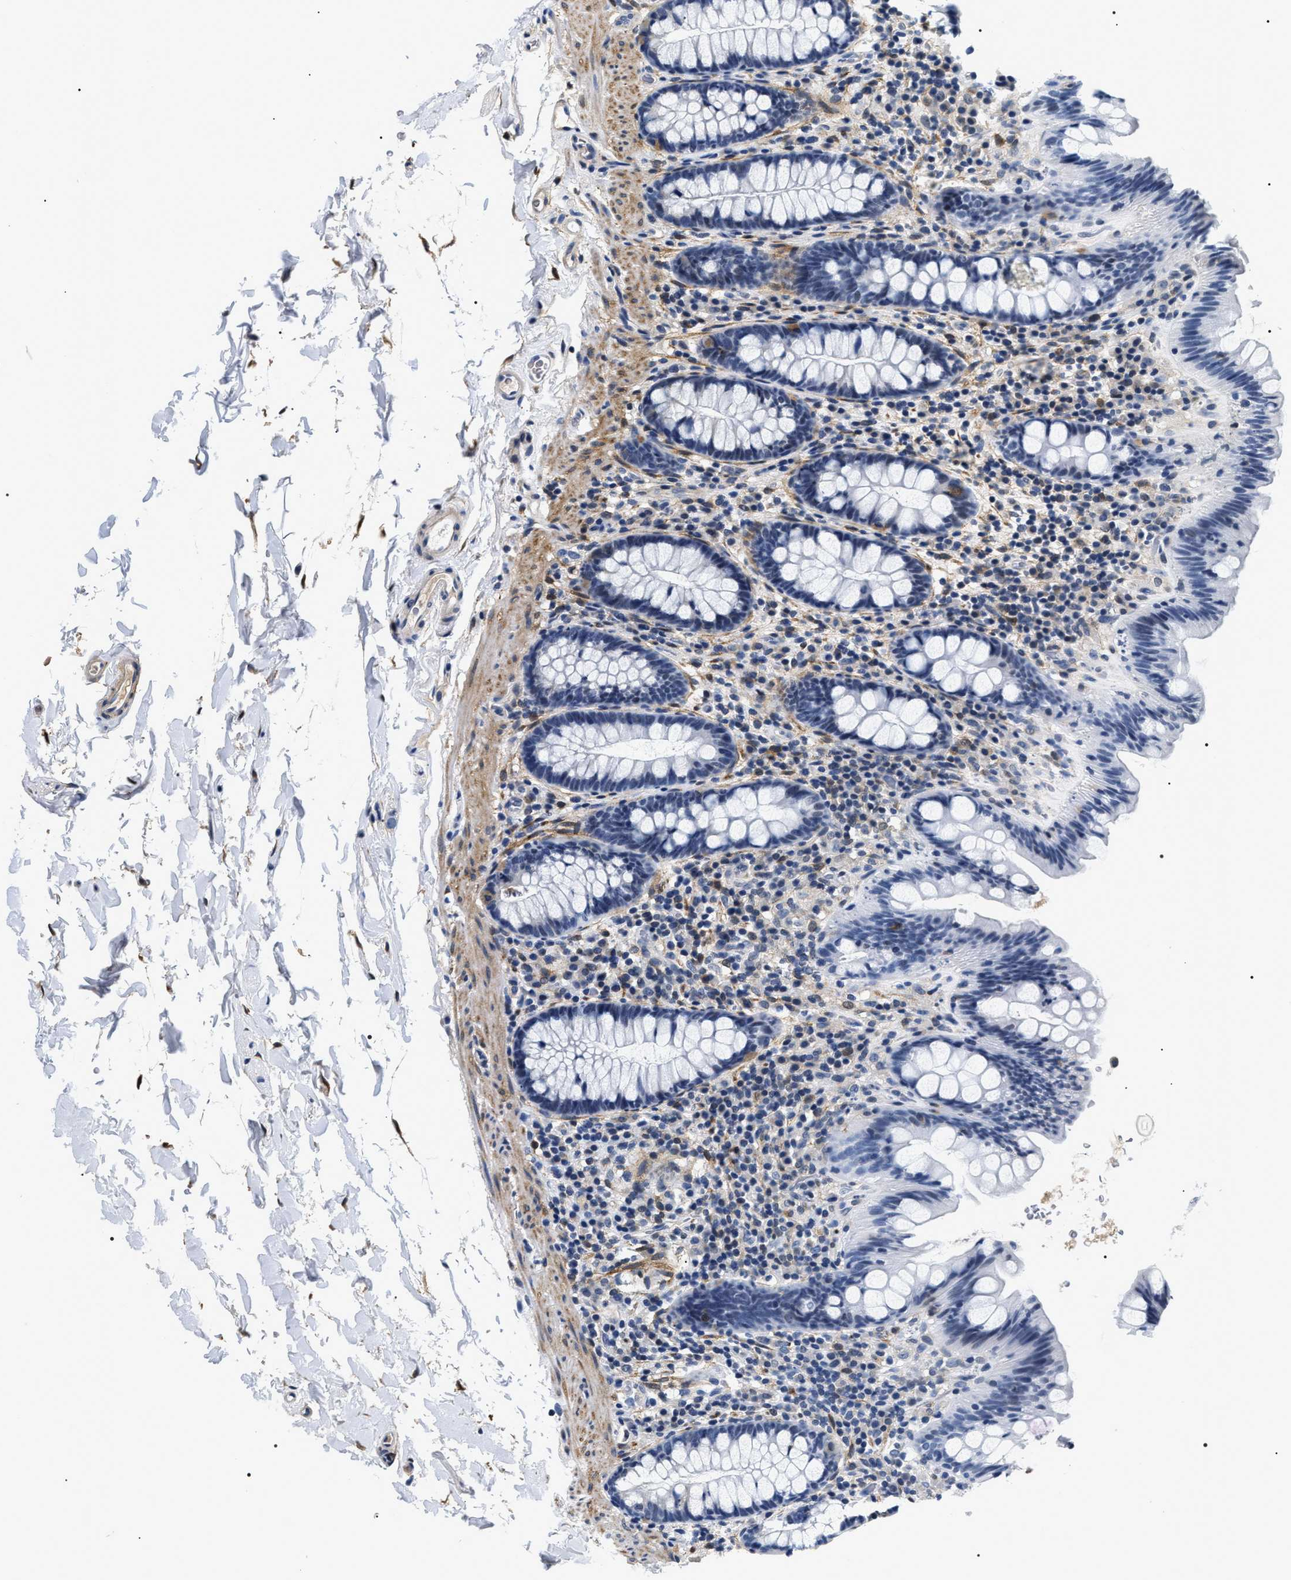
{"staining": {"intensity": "negative", "quantity": "none", "location": "none"}, "tissue": "colon", "cell_type": "Endothelial cells", "image_type": "normal", "snomed": [{"axis": "morphology", "description": "Normal tissue, NOS"}, {"axis": "topography", "description": "Colon"}], "caption": "This micrograph is of unremarkable colon stained with immunohistochemistry (IHC) to label a protein in brown with the nuclei are counter-stained blue. There is no positivity in endothelial cells.", "gene": "BAG2", "patient": {"sex": "female", "age": 80}}